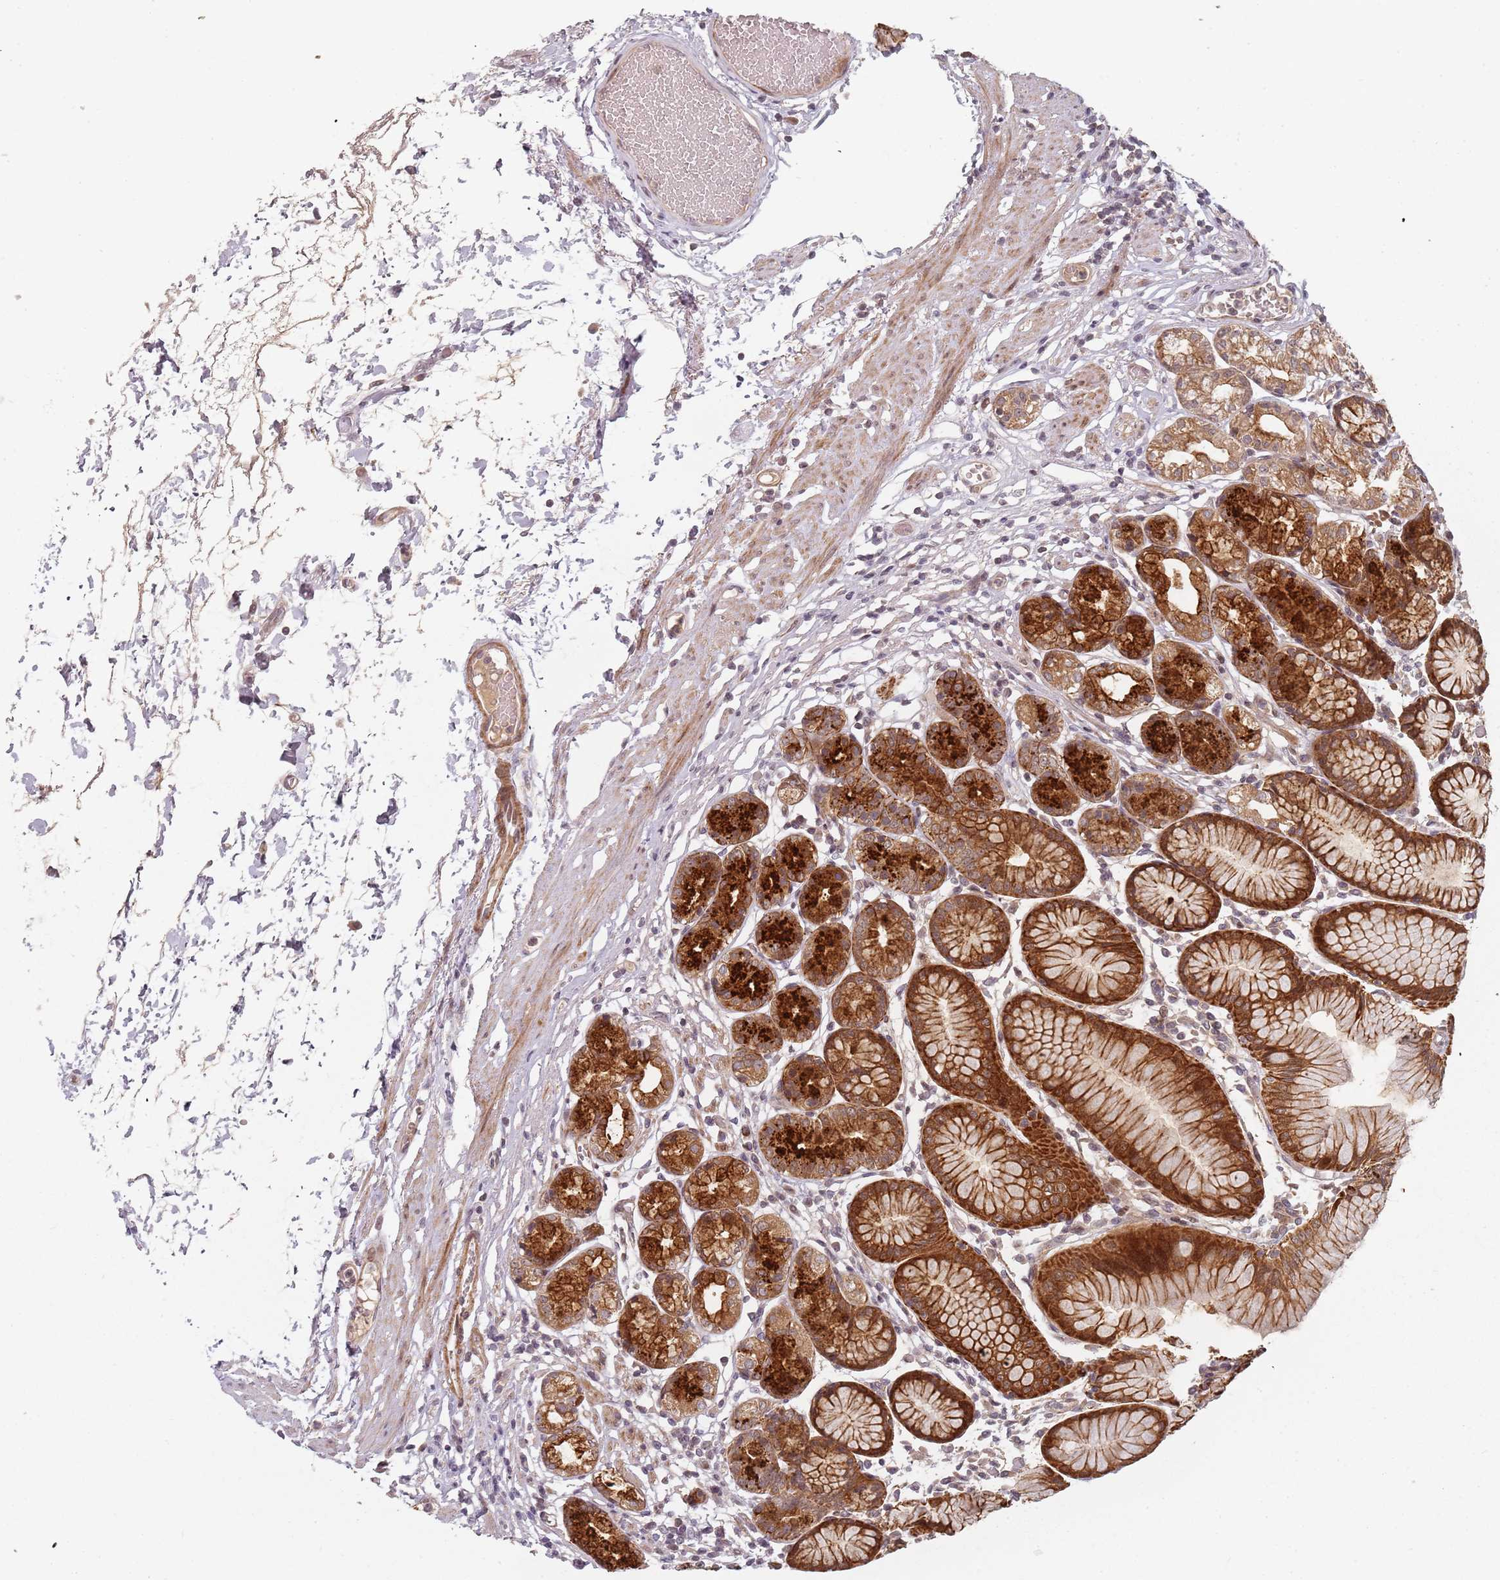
{"staining": {"intensity": "strong", "quantity": ">75%", "location": "cytoplasmic/membranous"}, "tissue": "stomach", "cell_type": "Glandular cells", "image_type": "normal", "snomed": [{"axis": "morphology", "description": "Normal tissue, NOS"}, {"axis": "topography", "description": "Stomach"}], "caption": "Glandular cells show strong cytoplasmic/membranous positivity in approximately >75% of cells in unremarkable stomach.", "gene": "RPS6KA2", "patient": {"sex": "female", "age": 57}}